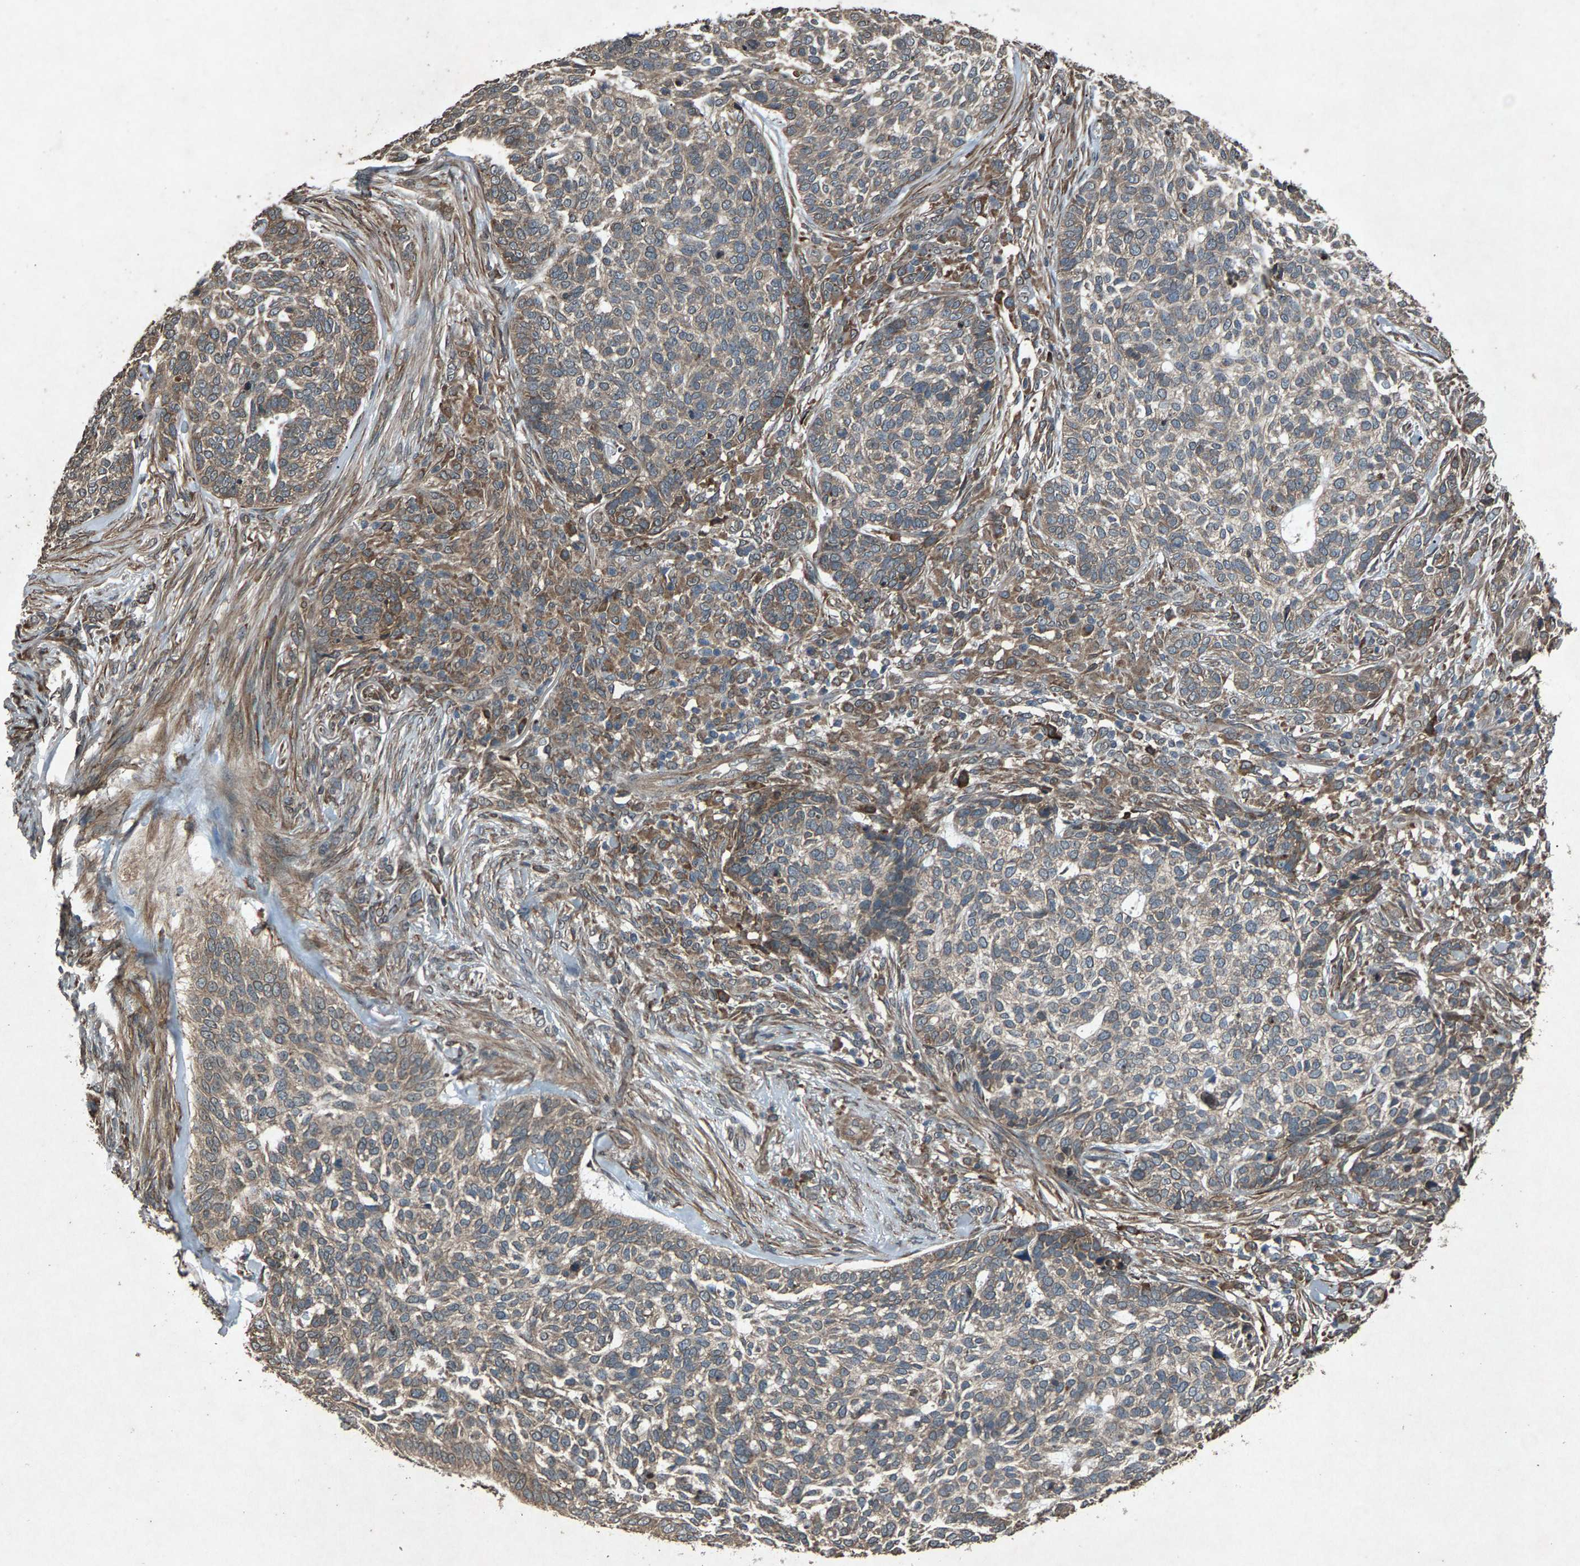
{"staining": {"intensity": "weak", "quantity": ">75%", "location": "cytoplasmic/membranous"}, "tissue": "skin cancer", "cell_type": "Tumor cells", "image_type": "cancer", "snomed": [{"axis": "morphology", "description": "Basal cell carcinoma"}, {"axis": "topography", "description": "Skin"}], "caption": "This image exhibits immunohistochemistry (IHC) staining of skin cancer, with low weak cytoplasmic/membranous staining in approximately >75% of tumor cells.", "gene": "CALR", "patient": {"sex": "female", "age": 64}}